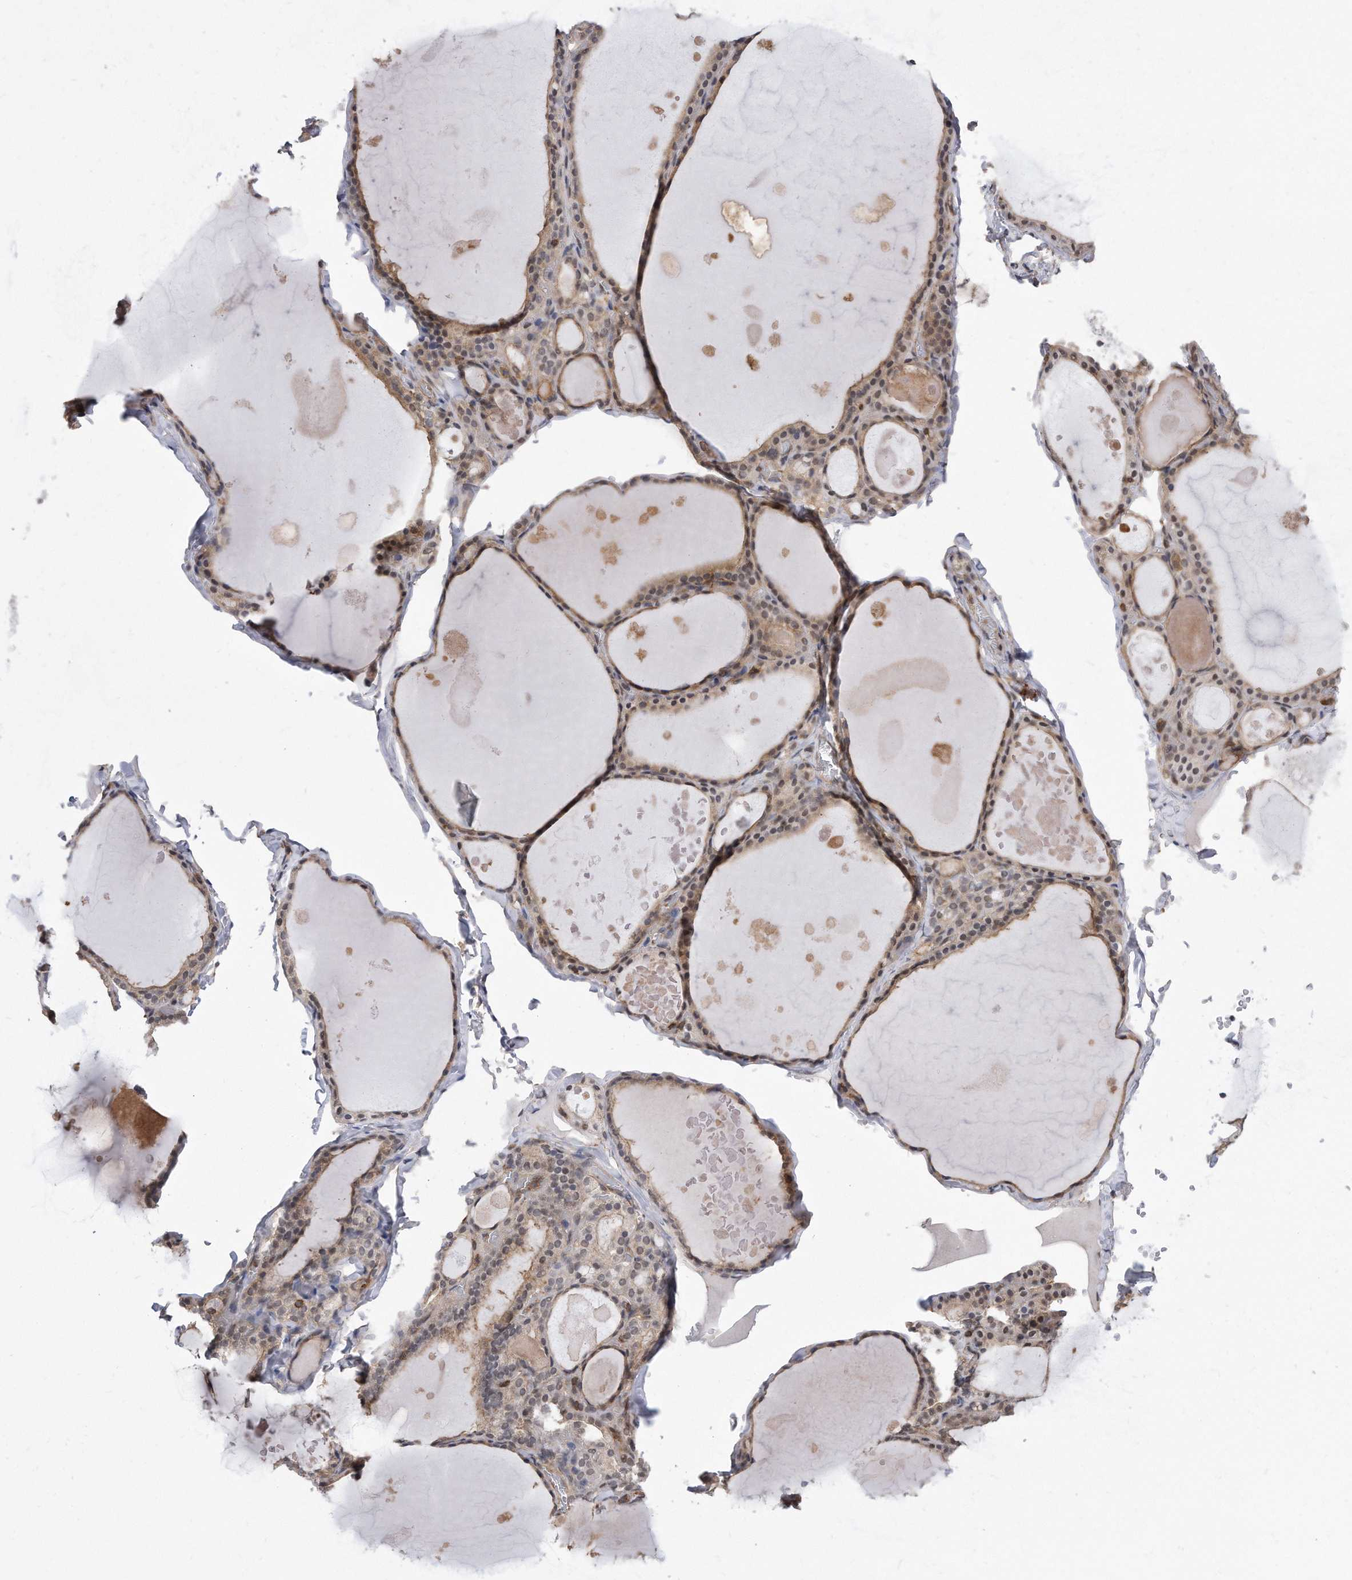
{"staining": {"intensity": "weak", "quantity": ">75%", "location": "cytoplasmic/membranous"}, "tissue": "thyroid gland", "cell_type": "Glandular cells", "image_type": "normal", "snomed": [{"axis": "morphology", "description": "Normal tissue, NOS"}, {"axis": "topography", "description": "Thyroid gland"}], "caption": "Unremarkable thyroid gland demonstrates weak cytoplasmic/membranous positivity in about >75% of glandular cells, visualized by immunohistochemistry. The protein is shown in brown color, while the nuclei are stained blue.", "gene": "TCP1", "patient": {"sex": "male", "age": 56}}